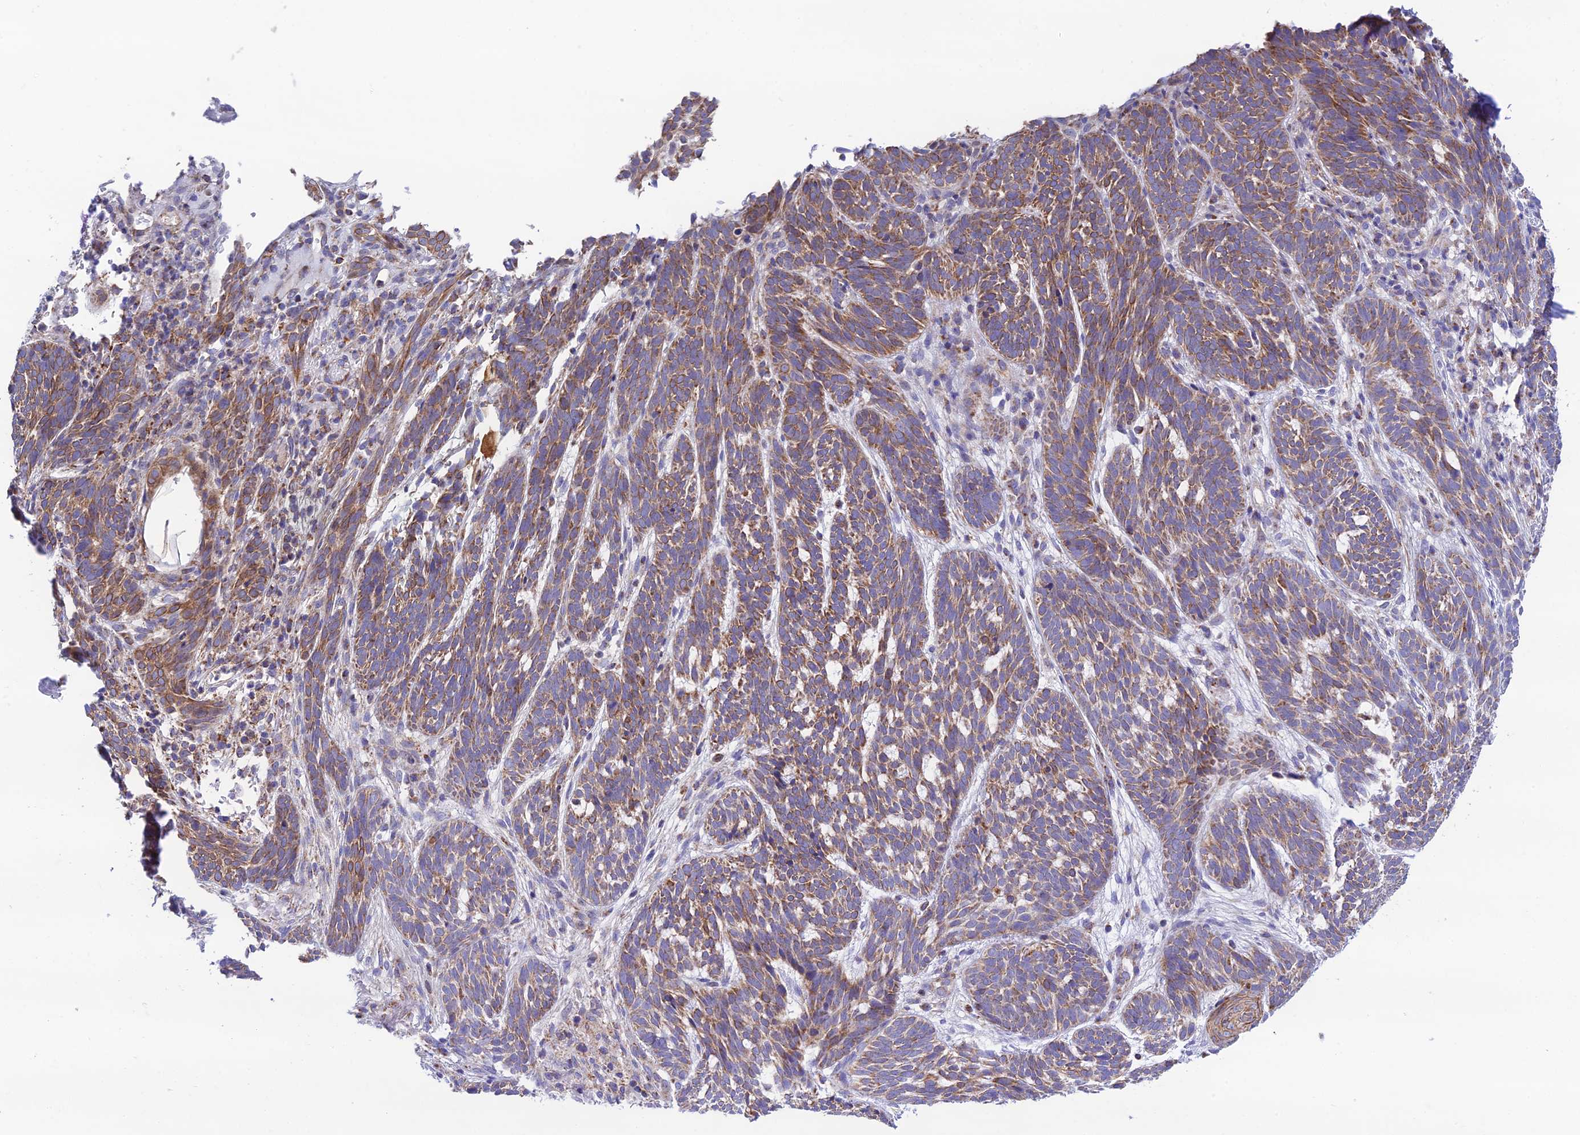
{"staining": {"intensity": "moderate", "quantity": ">75%", "location": "cytoplasmic/membranous"}, "tissue": "skin cancer", "cell_type": "Tumor cells", "image_type": "cancer", "snomed": [{"axis": "morphology", "description": "Basal cell carcinoma"}, {"axis": "topography", "description": "Skin"}], "caption": "IHC micrograph of human basal cell carcinoma (skin) stained for a protein (brown), which shows medium levels of moderate cytoplasmic/membranous positivity in approximately >75% of tumor cells.", "gene": "HSDL2", "patient": {"sex": "male", "age": 71}}